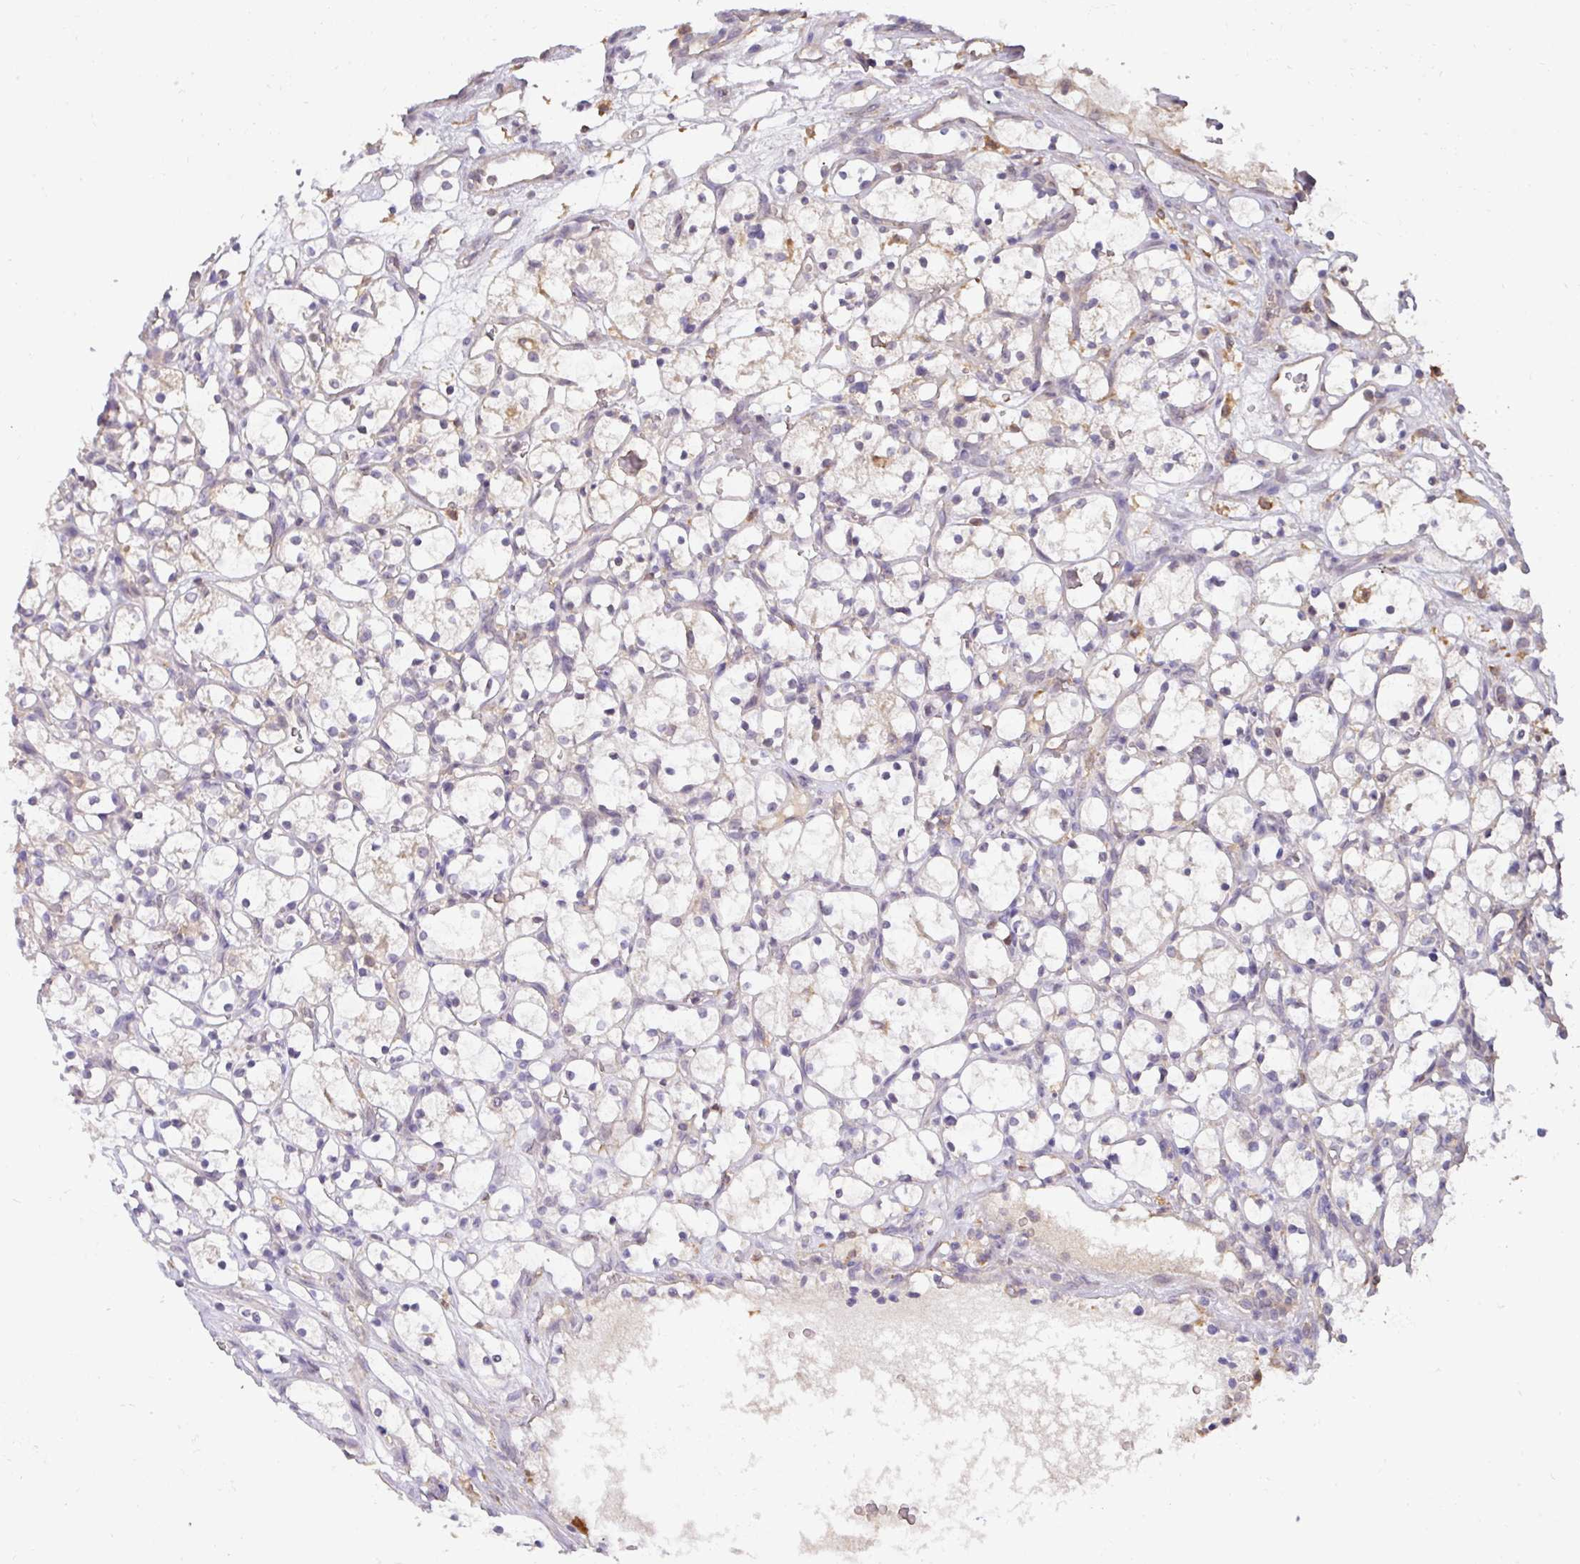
{"staining": {"intensity": "negative", "quantity": "none", "location": "none"}, "tissue": "renal cancer", "cell_type": "Tumor cells", "image_type": "cancer", "snomed": [{"axis": "morphology", "description": "Adenocarcinoma, NOS"}, {"axis": "topography", "description": "Kidney"}], "caption": "The IHC histopathology image has no significant expression in tumor cells of adenocarcinoma (renal) tissue. (DAB IHC, high magnification).", "gene": "GCNT7", "patient": {"sex": "female", "age": 69}}